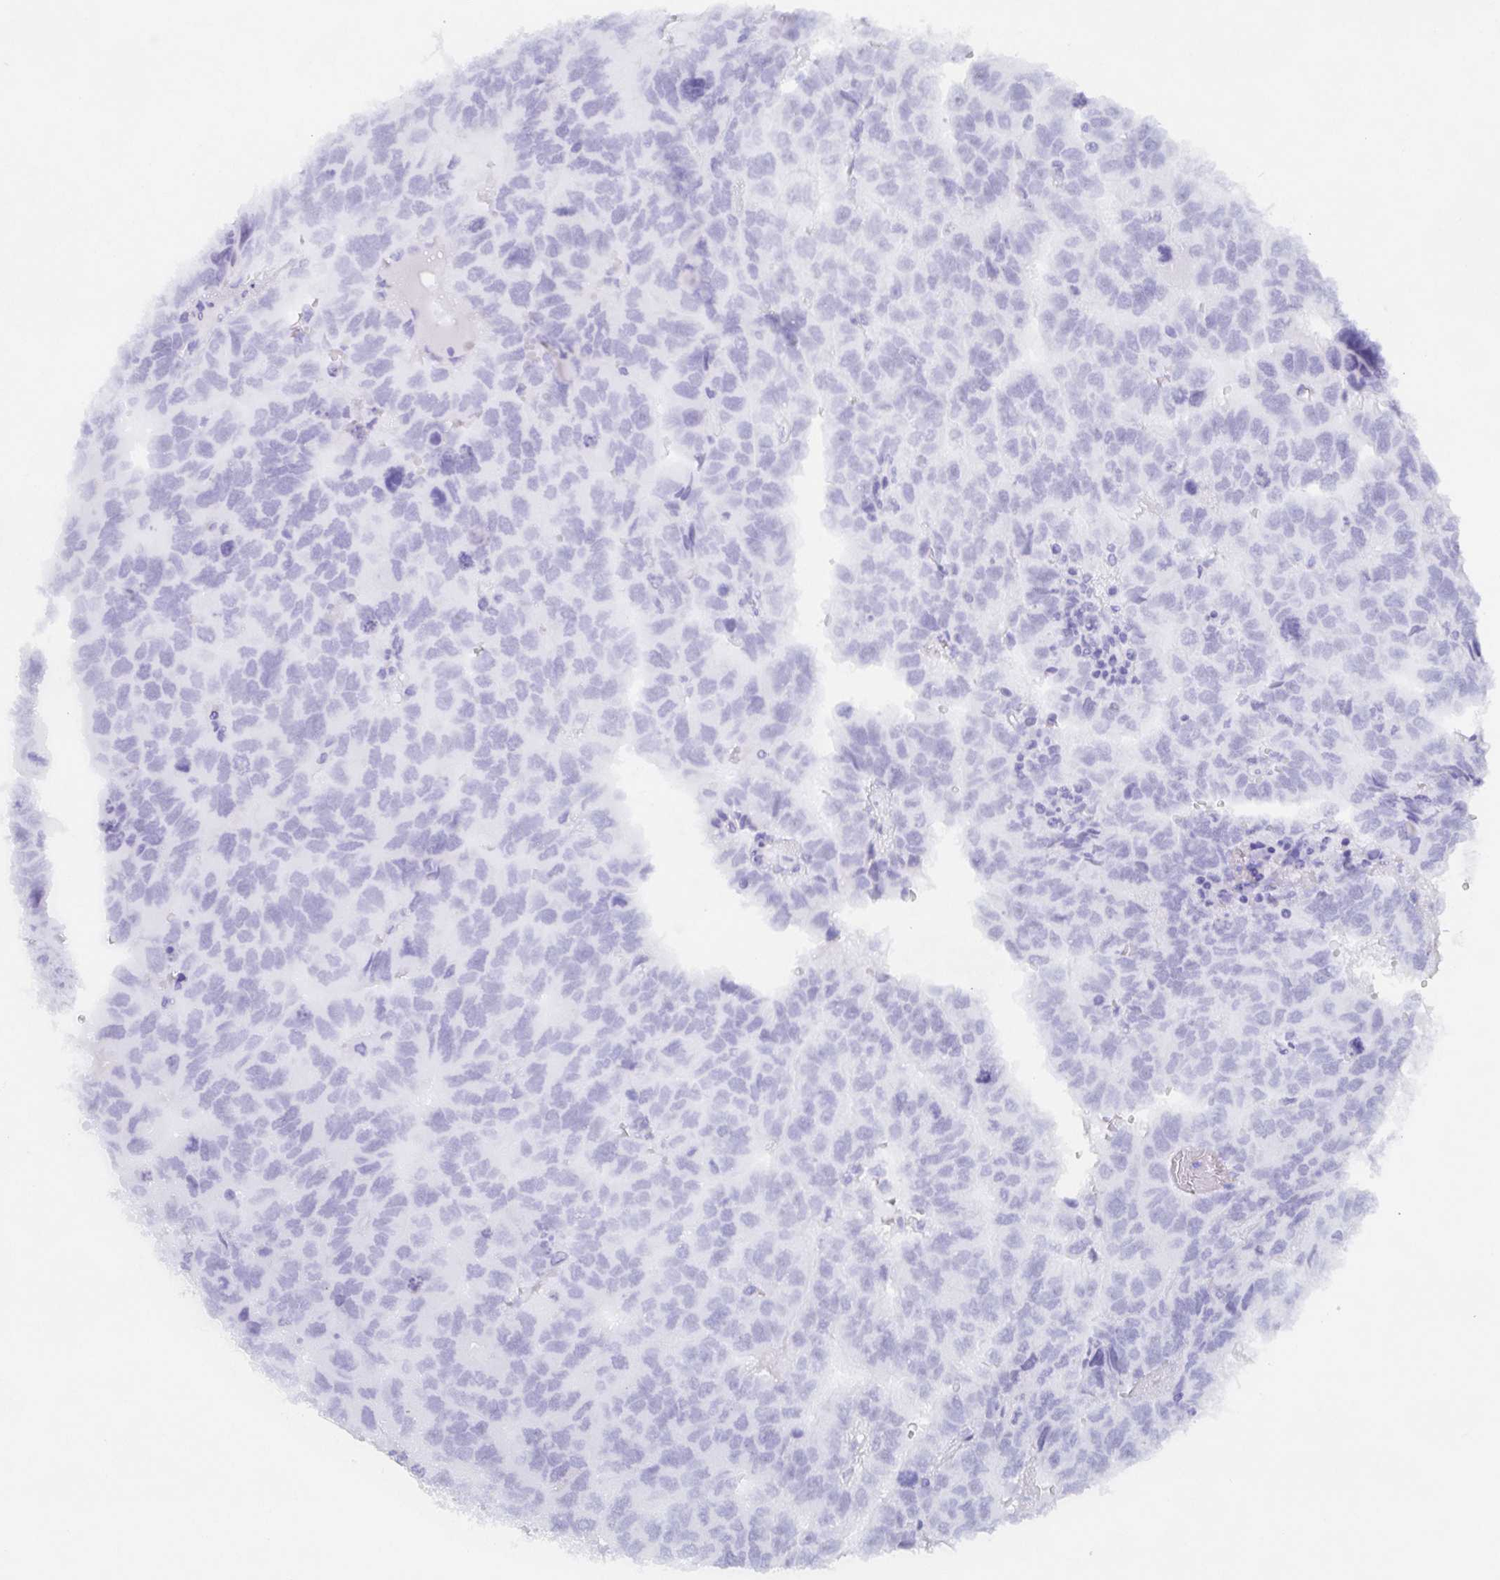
{"staining": {"intensity": "negative", "quantity": "none", "location": "none"}, "tissue": "testis cancer", "cell_type": "Tumor cells", "image_type": "cancer", "snomed": [{"axis": "morphology", "description": "Carcinoma, Embryonal, NOS"}, {"axis": "topography", "description": "Testis"}], "caption": "A micrograph of human testis cancer (embryonal carcinoma) is negative for staining in tumor cells. Brightfield microscopy of immunohistochemistry stained with DAB (3,3'-diaminobenzidine) (brown) and hematoxylin (blue), captured at high magnification.", "gene": "POU2F3", "patient": {"sex": "male", "age": 20}}